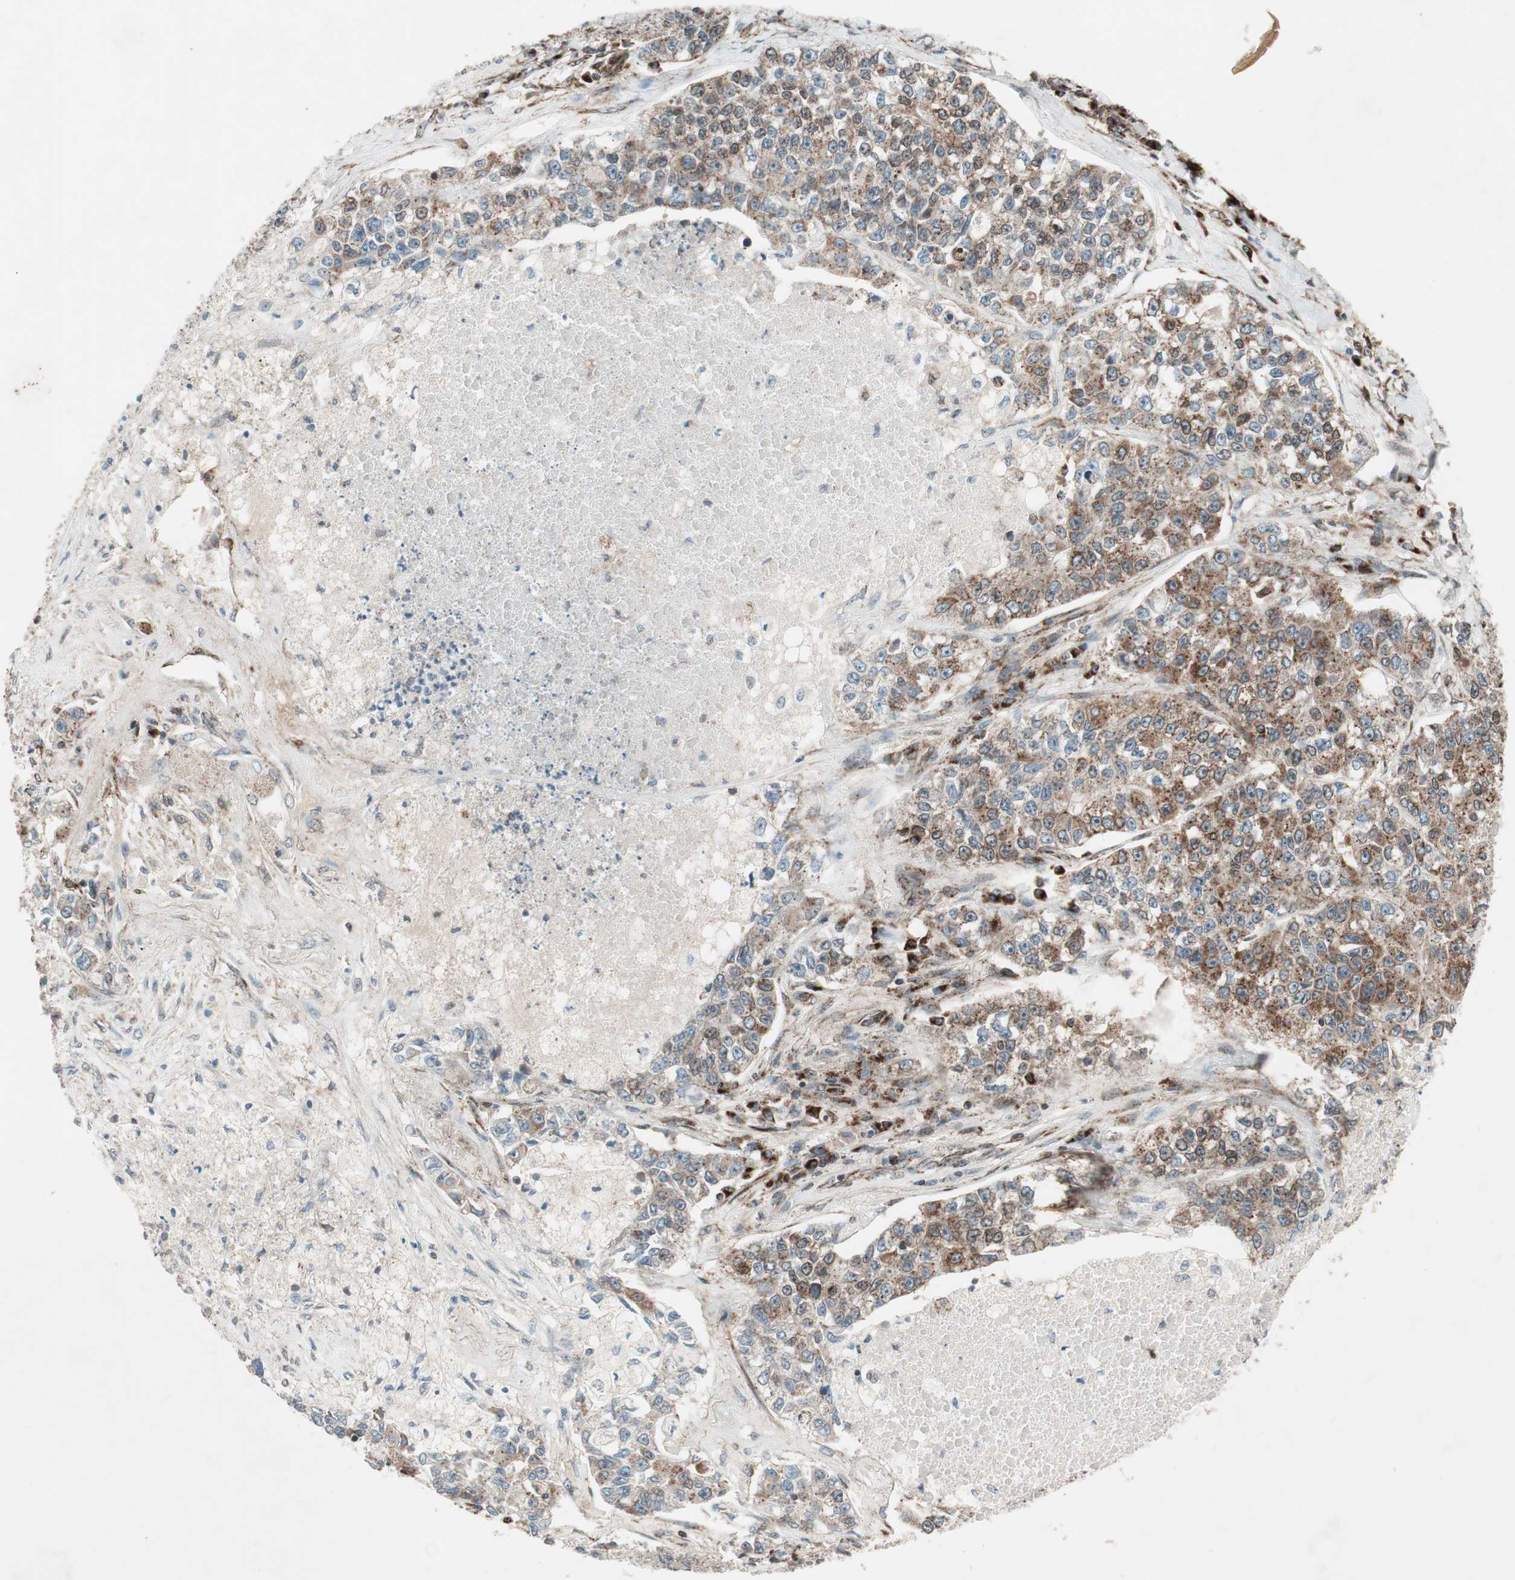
{"staining": {"intensity": "moderate", "quantity": "25%-75%", "location": "cytoplasmic/membranous"}, "tissue": "lung cancer", "cell_type": "Tumor cells", "image_type": "cancer", "snomed": [{"axis": "morphology", "description": "Adenocarcinoma, NOS"}, {"axis": "topography", "description": "Lung"}], "caption": "A brown stain labels moderate cytoplasmic/membranous positivity of a protein in human lung cancer (adenocarcinoma) tumor cells.", "gene": "NUP62", "patient": {"sex": "male", "age": 49}}